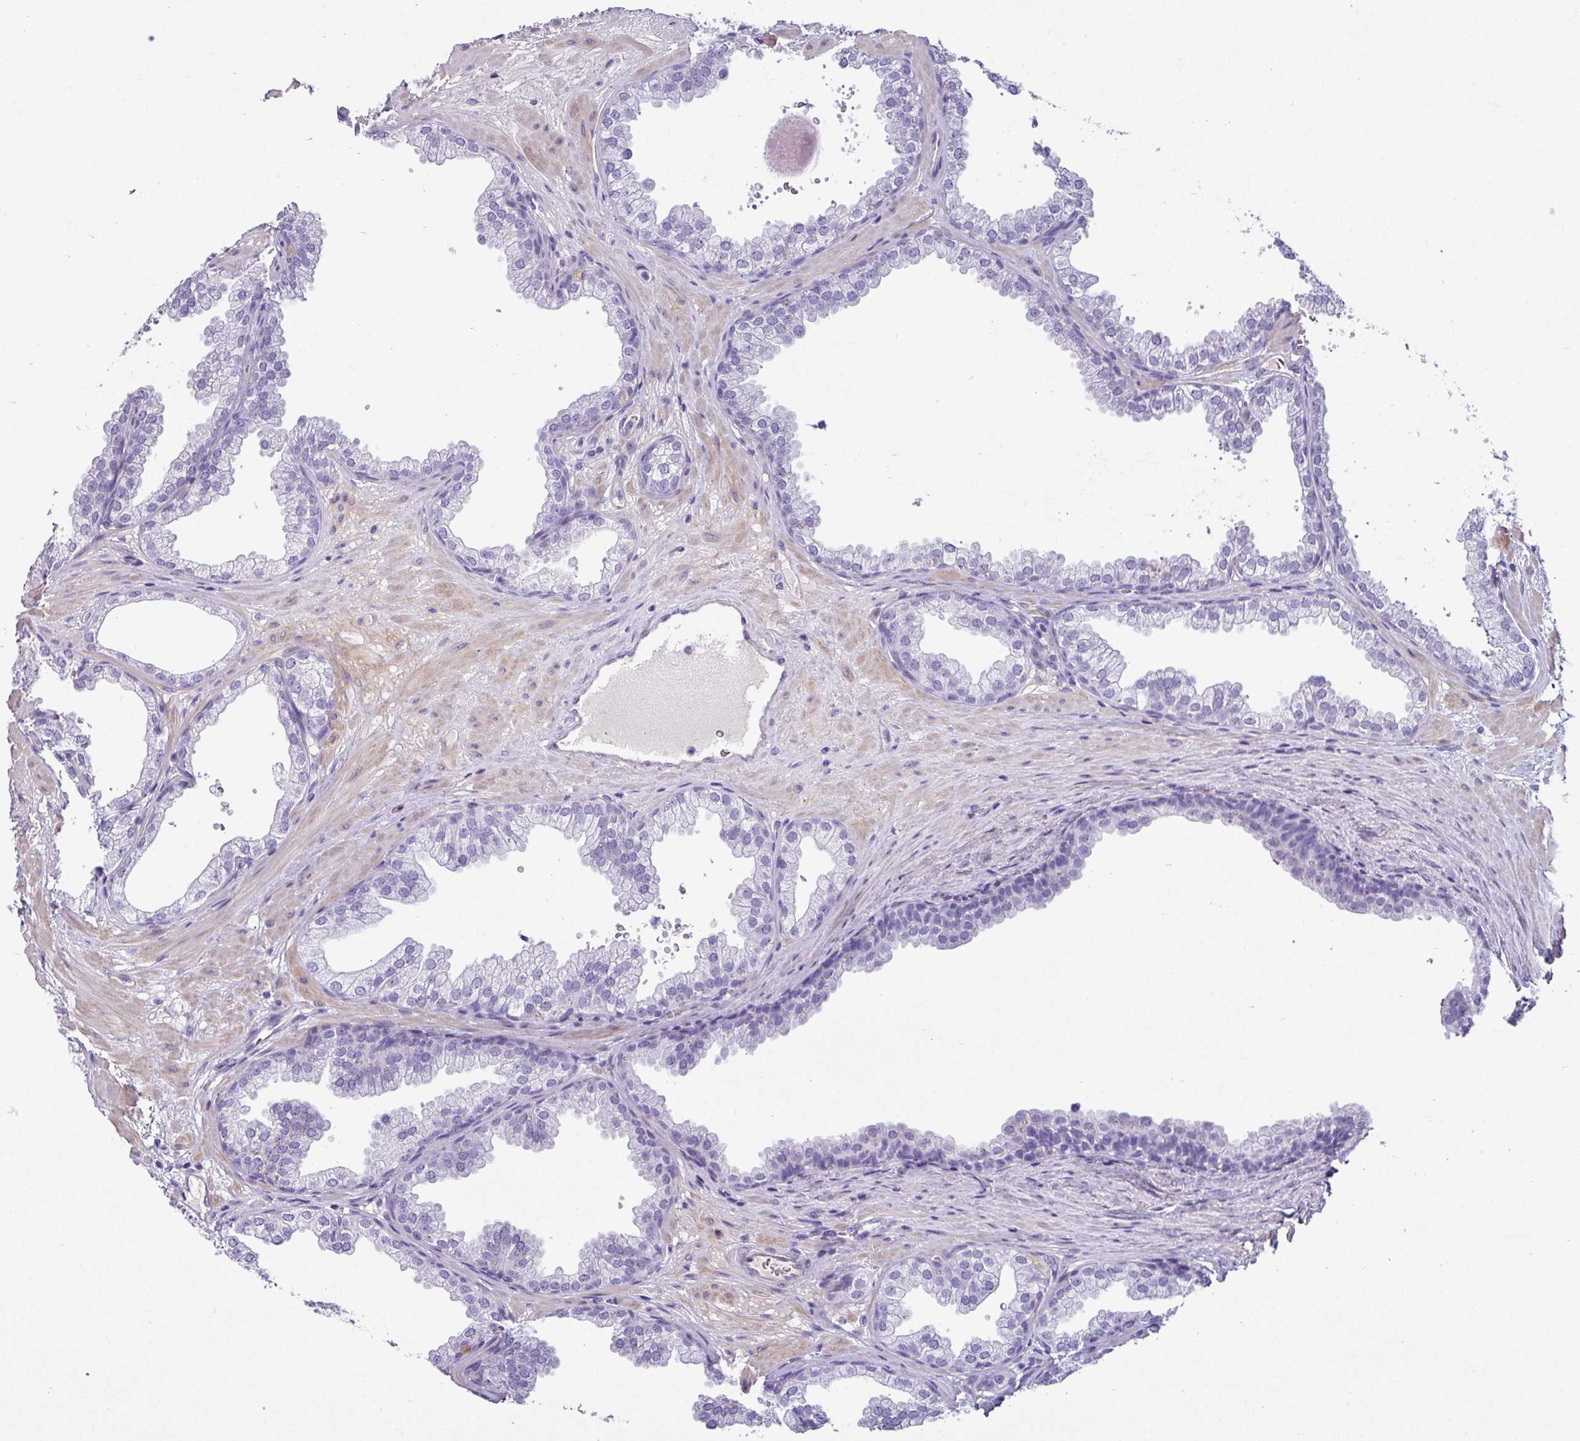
{"staining": {"intensity": "negative", "quantity": "none", "location": "none"}, "tissue": "prostate", "cell_type": "Glandular cells", "image_type": "normal", "snomed": [{"axis": "morphology", "description": "Normal tissue, NOS"}, {"axis": "topography", "description": "Prostate"}], "caption": "Glandular cells are negative for protein expression in unremarkable human prostate. The staining was performed using DAB to visualize the protein expression in brown, while the nuclei were stained in blue with hematoxylin (Magnification: 20x).", "gene": "VCX2", "patient": {"sex": "male", "age": 37}}